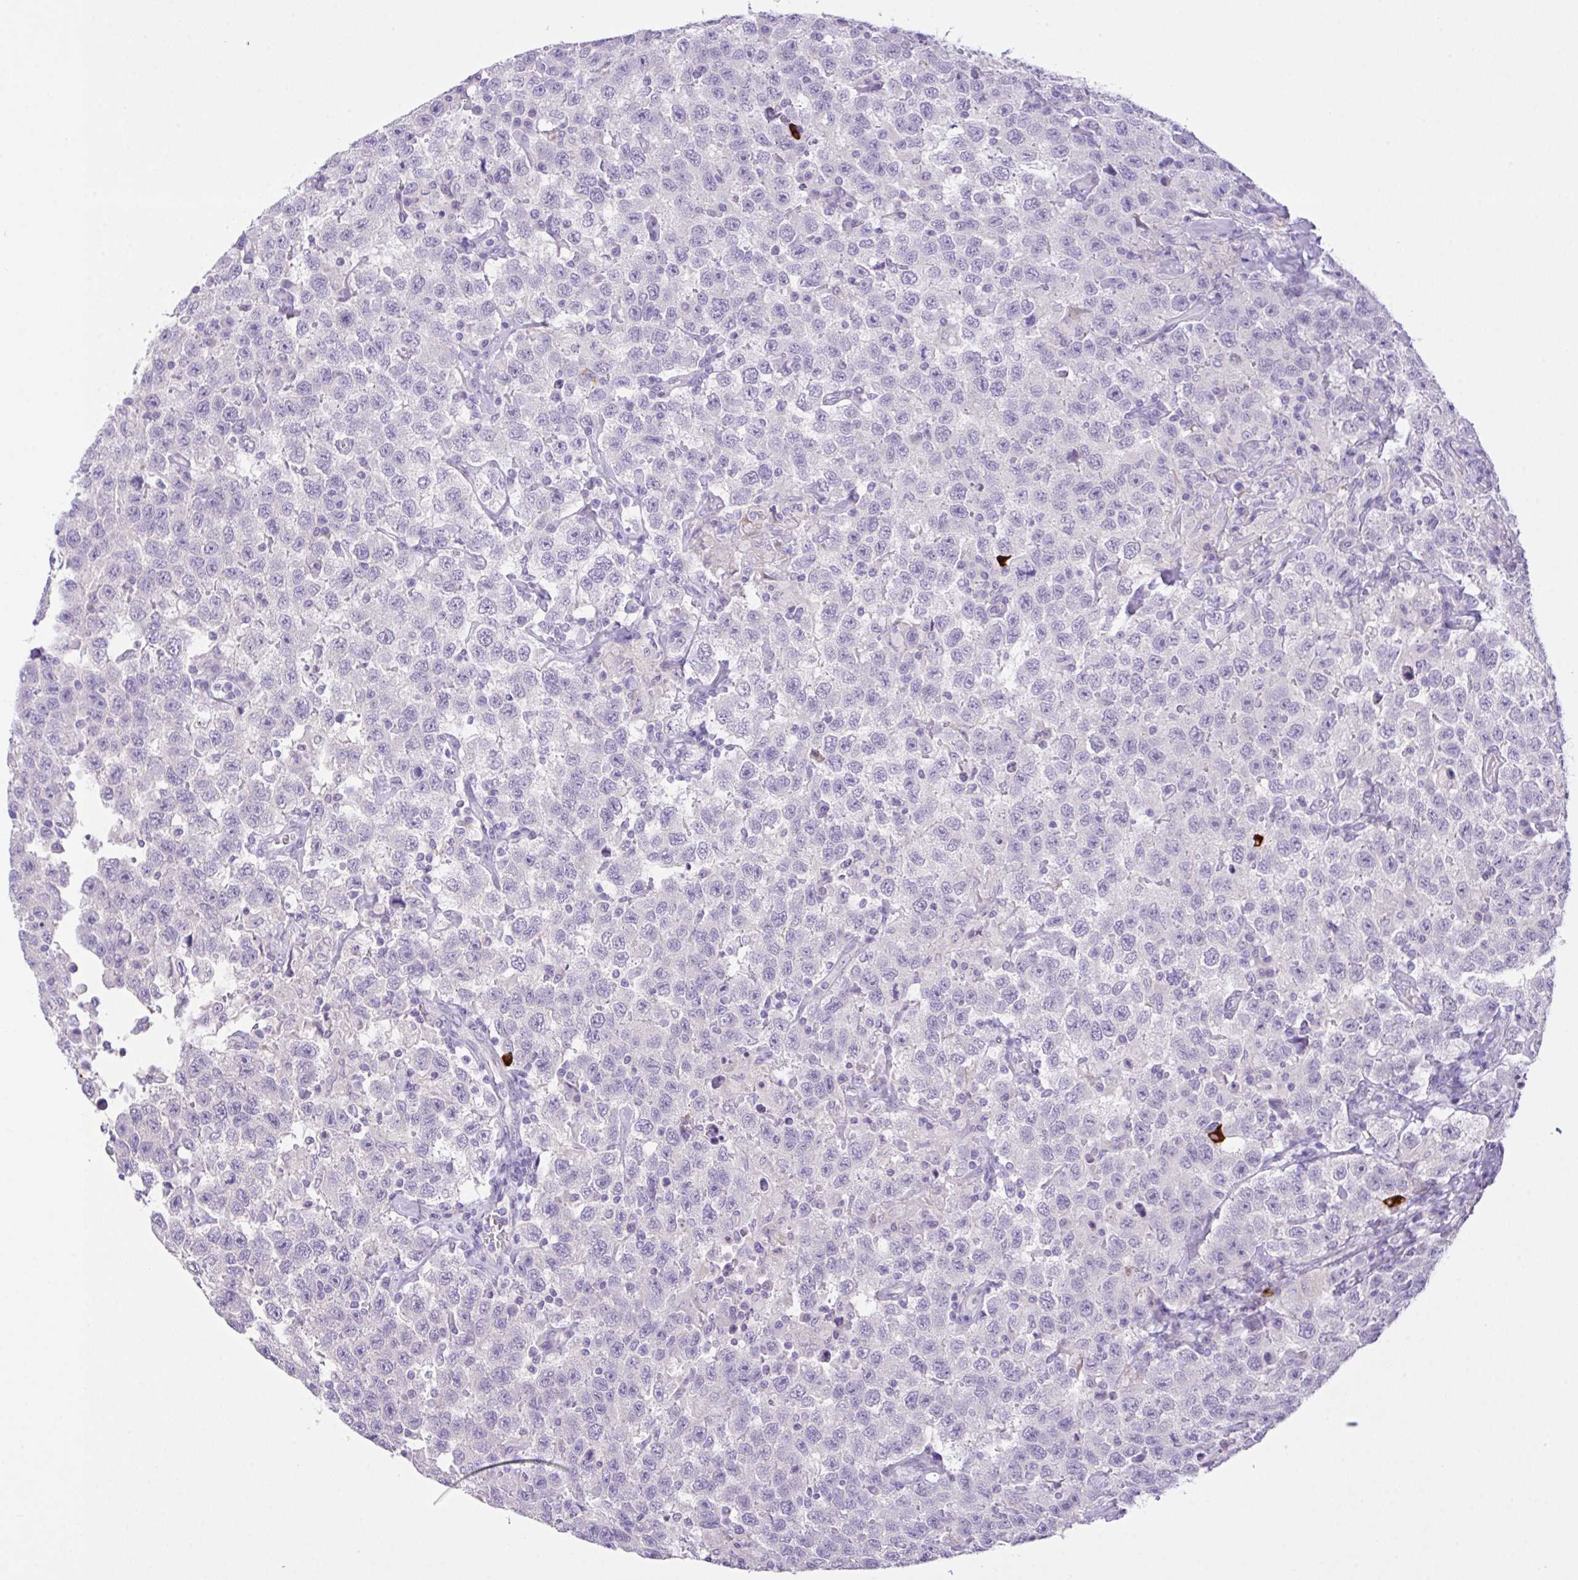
{"staining": {"intensity": "negative", "quantity": "none", "location": "none"}, "tissue": "testis cancer", "cell_type": "Tumor cells", "image_type": "cancer", "snomed": [{"axis": "morphology", "description": "Seminoma, NOS"}, {"axis": "topography", "description": "Testis"}], "caption": "The image shows no staining of tumor cells in seminoma (testis). (Brightfield microscopy of DAB immunohistochemistry (IHC) at high magnification).", "gene": "CST11", "patient": {"sex": "male", "age": 41}}